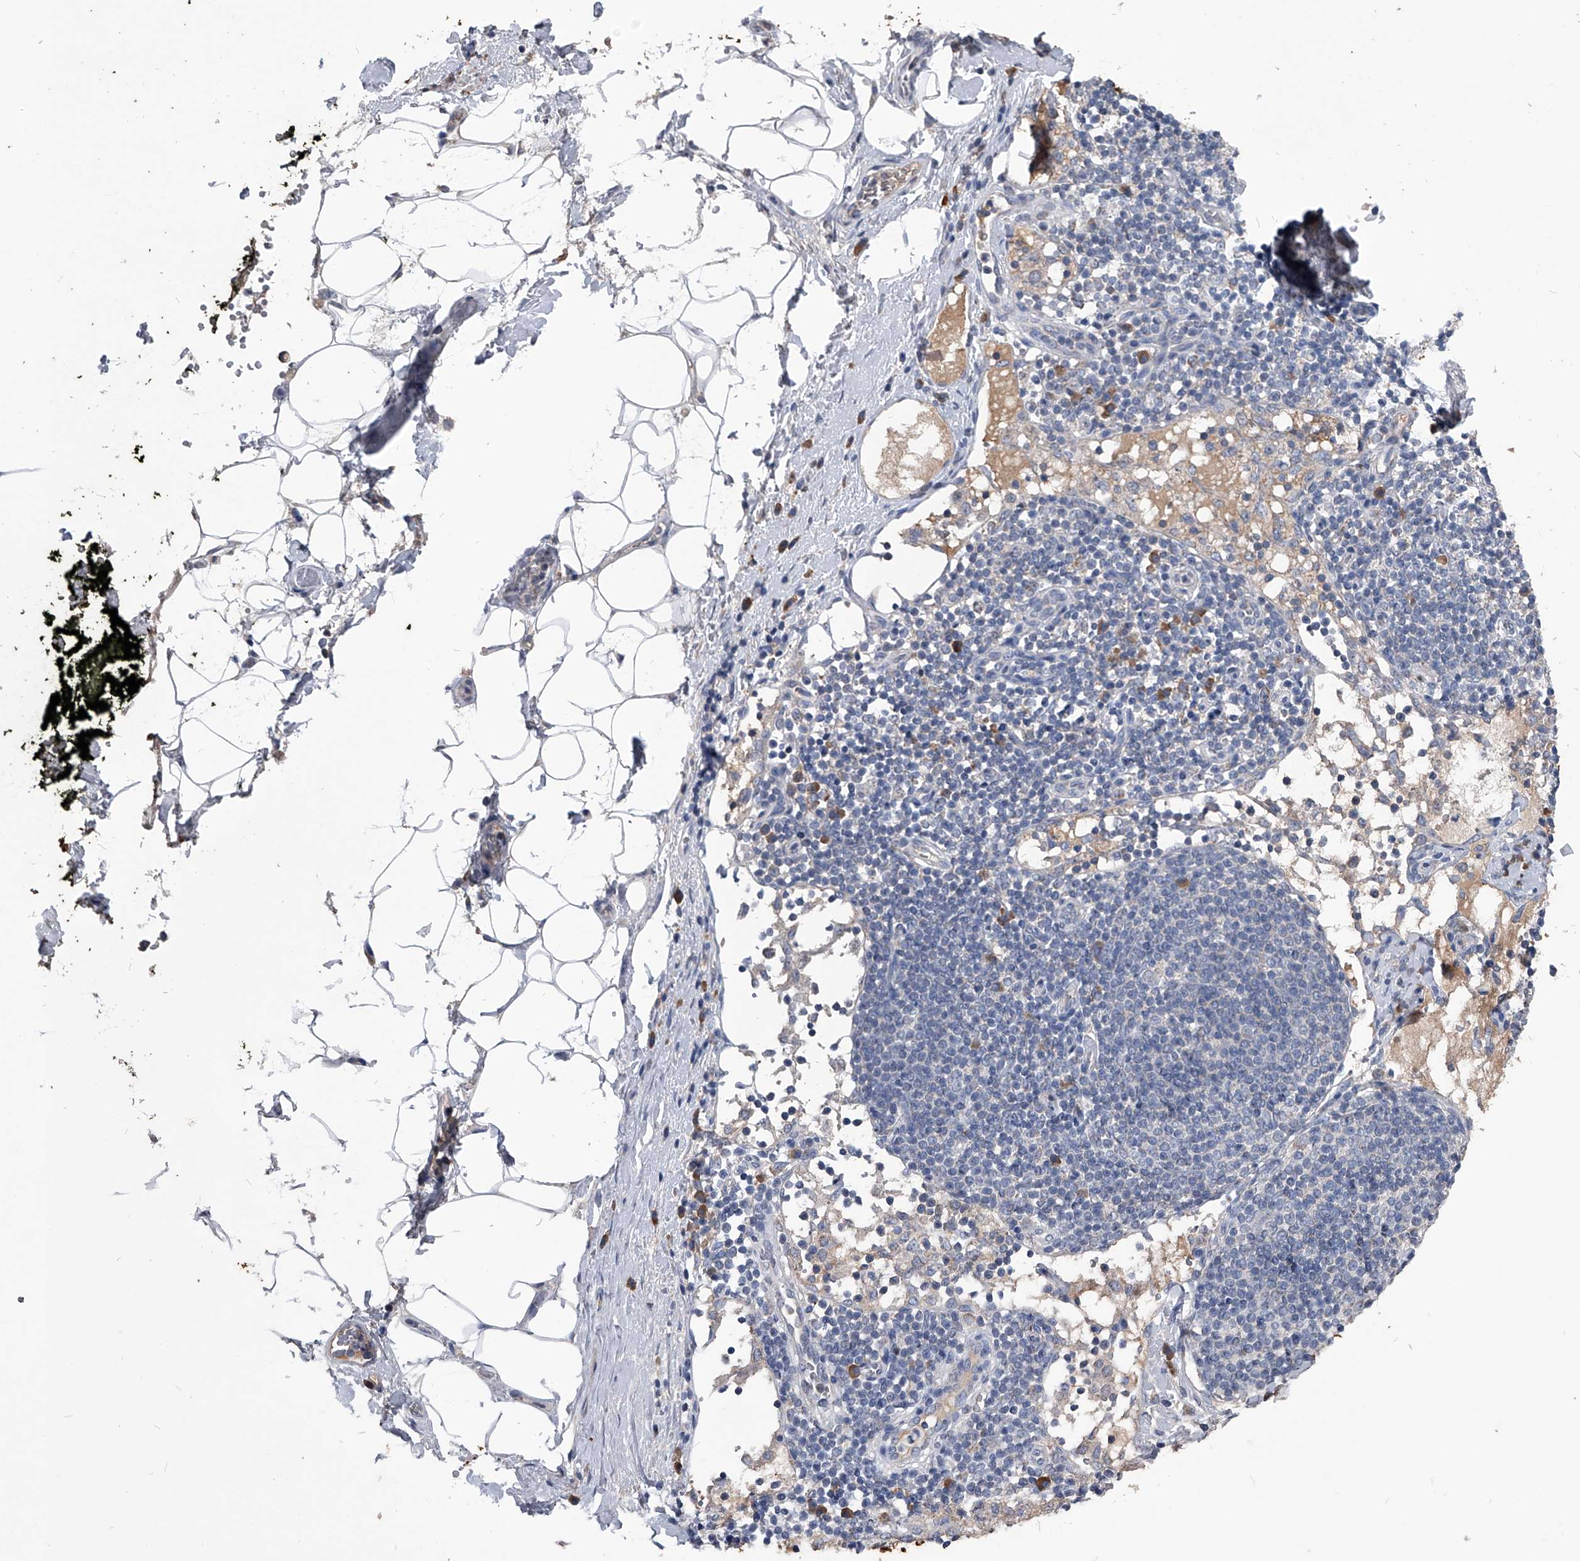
{"staining": {"intensity": "negative", "quantity": "none", "location": "none"}, "tissue": "adipose tissue", "cell_type": "Adipocytes", "image_type": "normal", "snomed": [{"axis": "morphology", "description": "Normal tissue, NOS"}, {"axis": "morphology", "description": "Adenocarcinoma, NOS"}, {"axis": "topography", "description": "Pancreas"}, {"axis": "topography", "description": "Peripheral nerve tissue"}], "caption": "An immunohistochemistry (IHC) micrograph of unremarkable adipose tissue is shown. There is no staining in adipocytes of adipose tissue.", "gene": "OAT", "patient": {"sex": "male", "age": 59}}